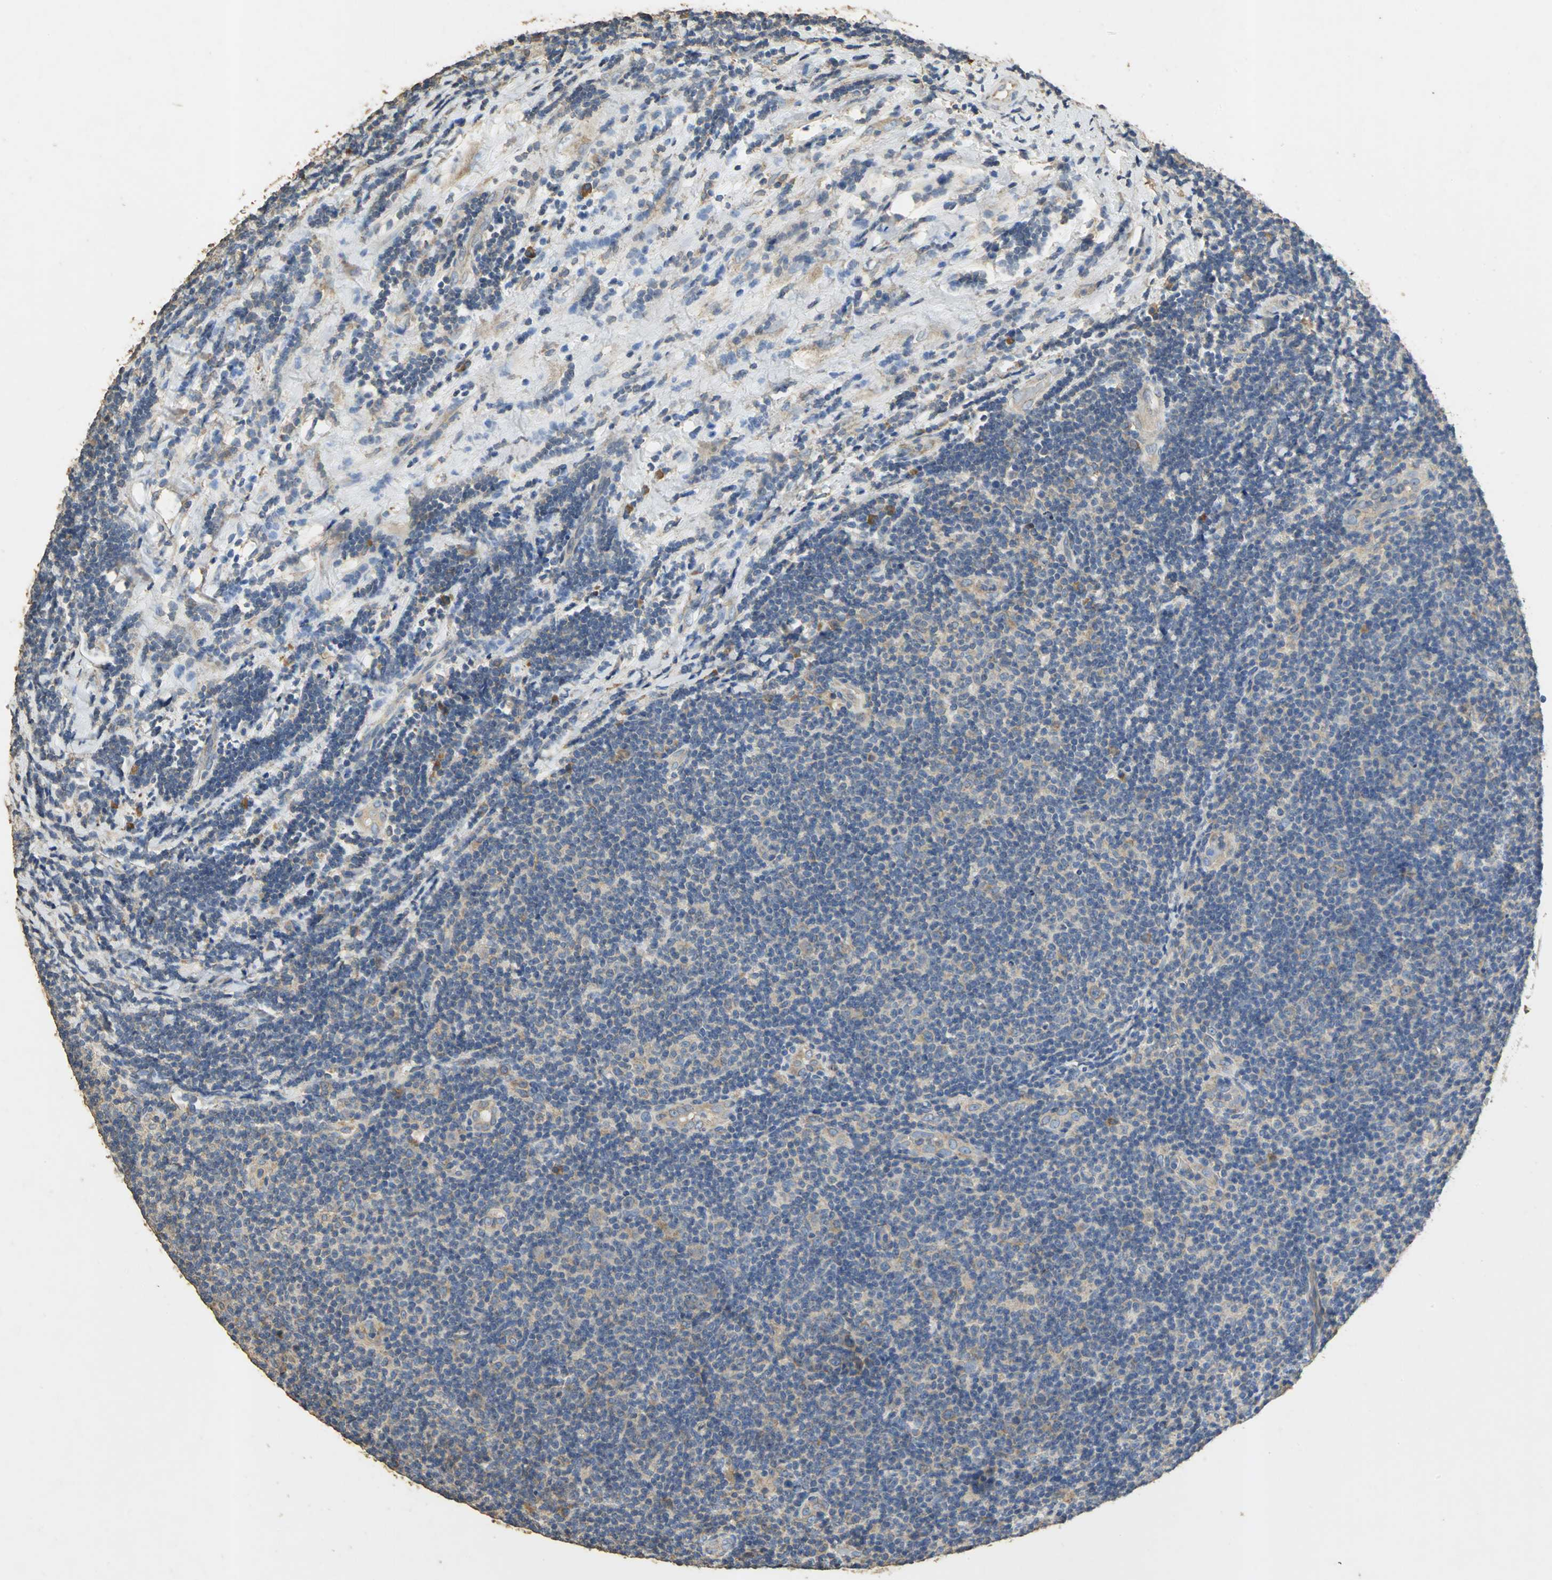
{"staining": {"intensity": "weak", "quantity": "25%-75%", "location": "cytoplasmic/membranous"}, "tissue": "lymphoma", "cell_type": "Tumor cells", "image_type": "cancer", "snomed": [{"axis": "morphology", "description": "Malignant lymphoma, non-Hodgkin's type, Low grade"}, {"axis": "topography", "description": "Lymph node"}], "caption": "Immunohistochemistry (IHC) photomicrograph of human malignant lymphoma, non-Hodgkin's type (low-grade) stained for a protein (brown), which exhibits low levels of weak cytoplasmic/membranous positivity in approximately 25%-75% of tumor cells.", "gene": "ACSL4", "patient": {"sex": "male", "age": 83}}